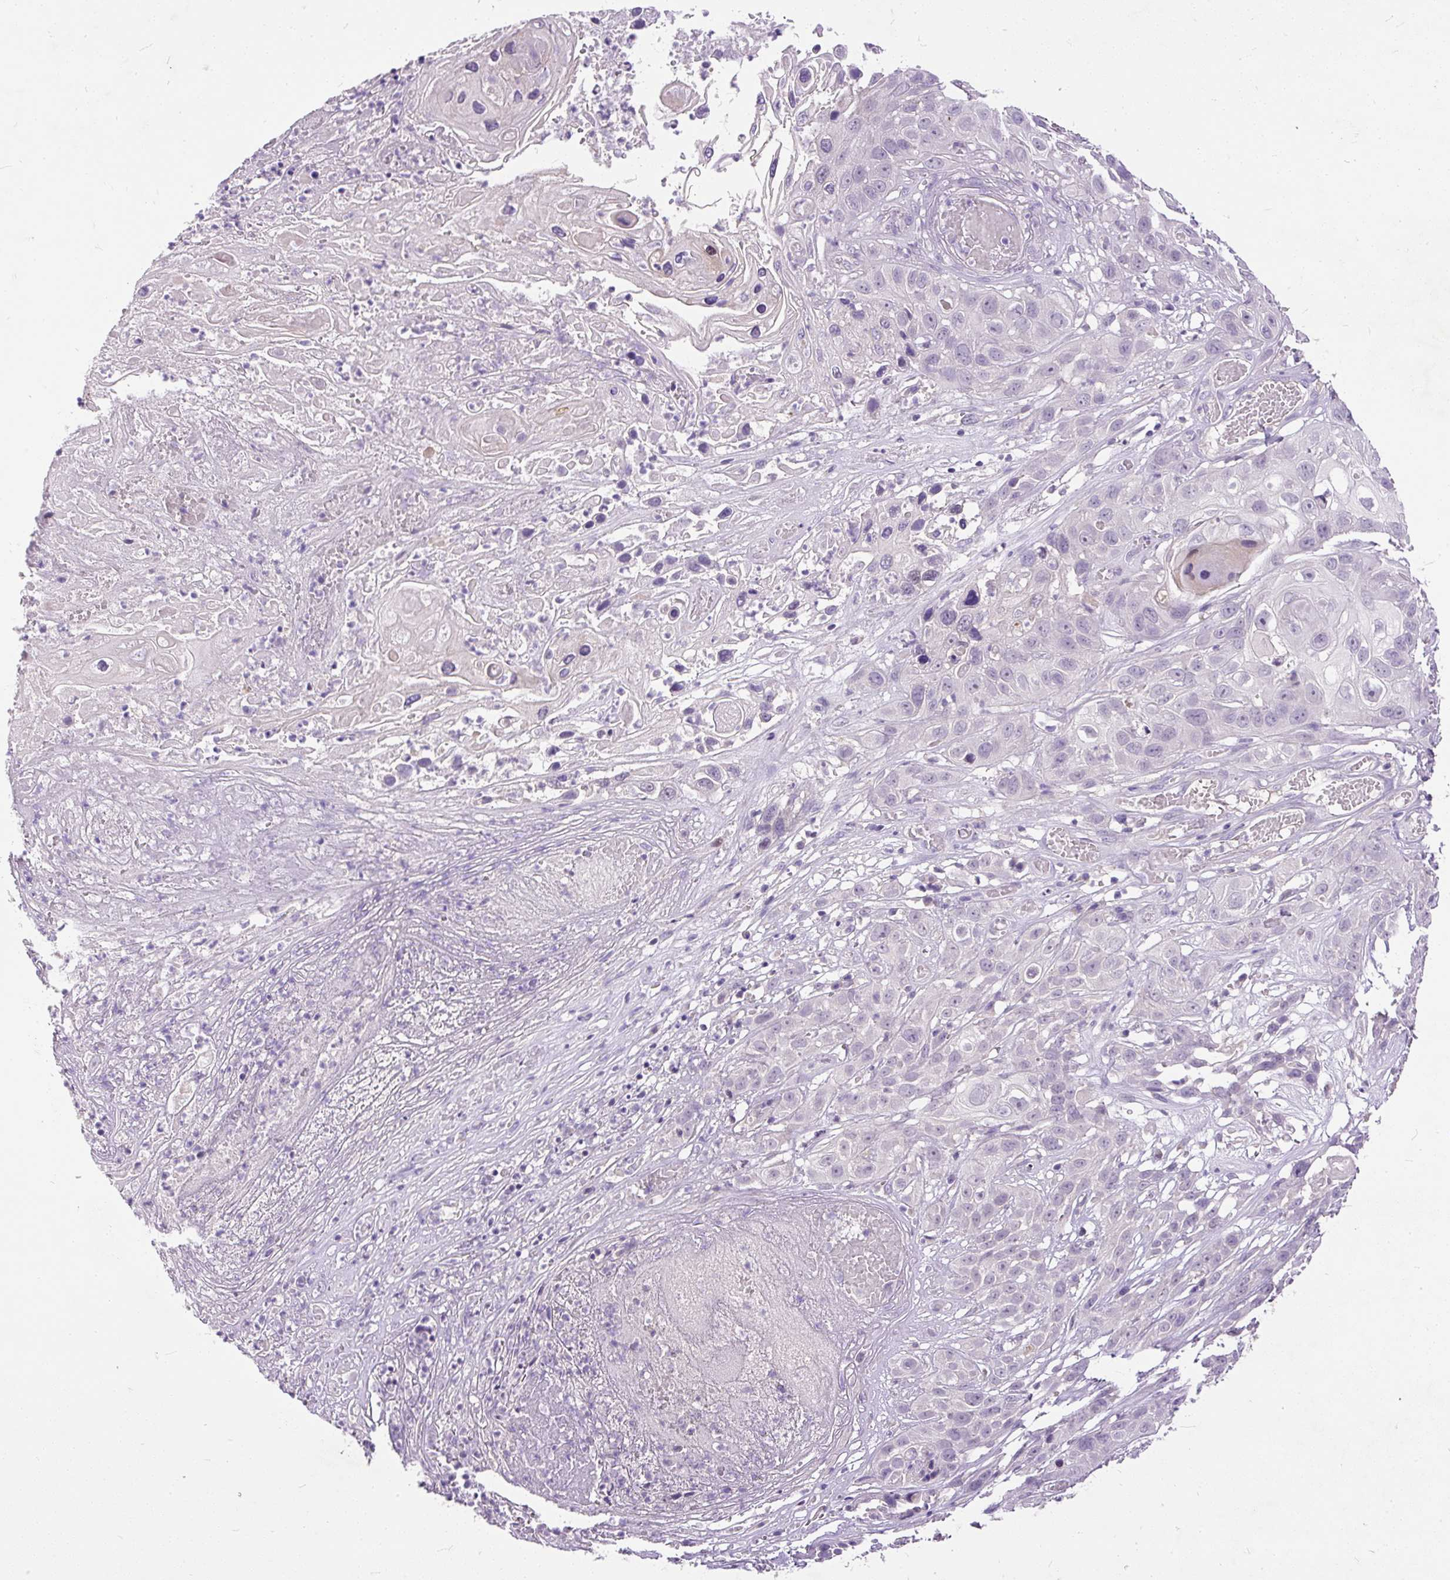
{"staining": {"intensity": "negative", "quantity": "none", "location": "none"}, "tissue": "skin cancer", "cell_type": "Tumor cells", "image_type": "cancer", "snomed": [{"axis": "morphology", "description": "Squamous cell carcinoma, NOS"}, {"axis": "topography", "description": "Skin"}], "caption": "Squamous cell carcinoma (skin) stained for a protein using immunohistochemistry shows no positivity tumor cells.", "gene": "KRTAP20-3", "patient": {"sex": "male", "age": 55}}